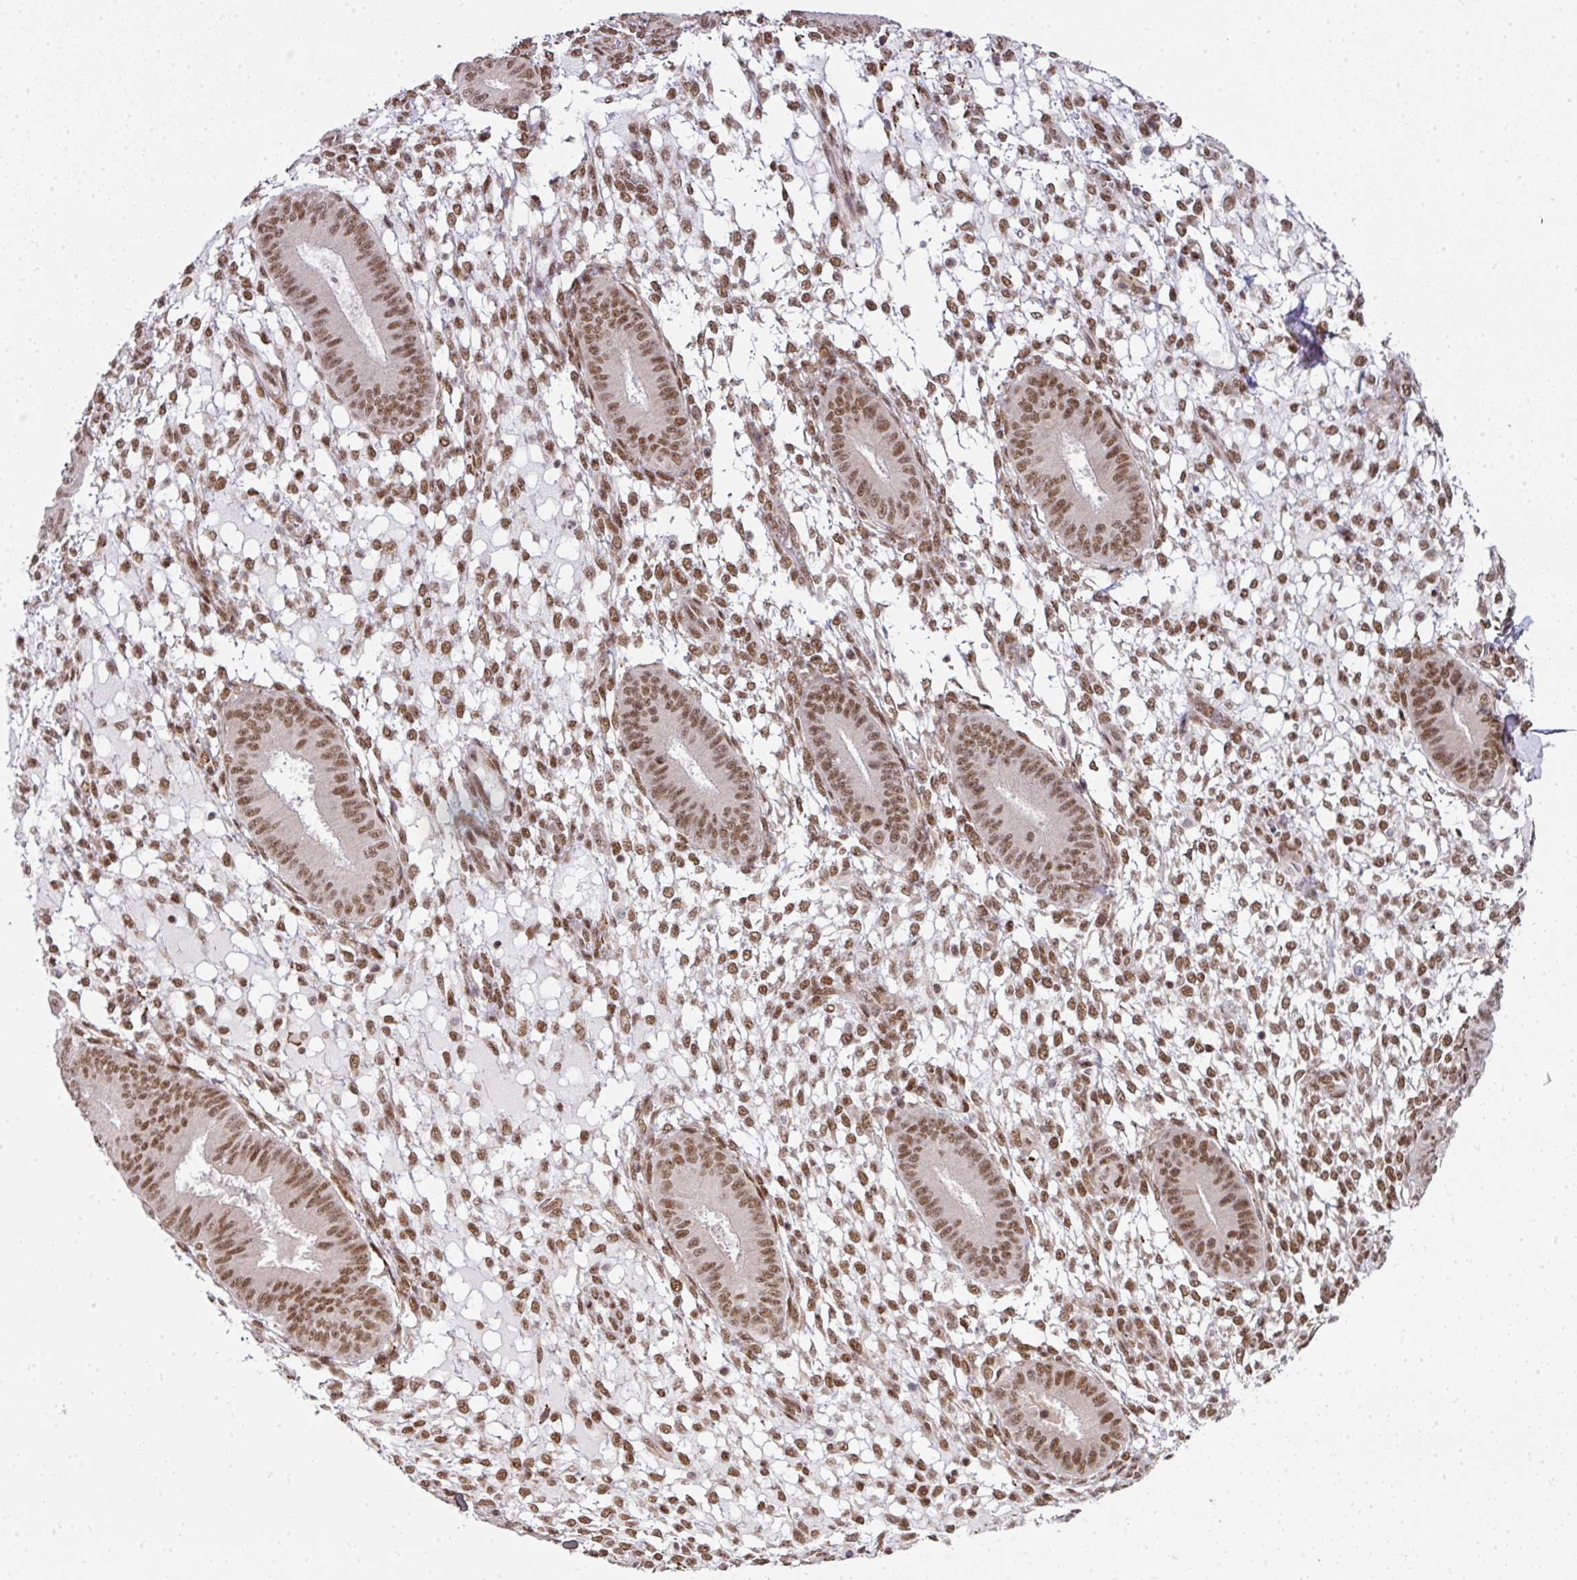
{"staining": {"intensity": "moderate", "quantity": "25%-75%", "location": "nuclear"}, "tissue": "endometrium", "cell_type": "Cells in endometrial stroma", "image_type": "normal", "snomed": [{"axis": "morphology", "description": "Normal tissue, NOS"}, {"axis": "topography", "description": "Endometrium"}], "caption": "The immunohistochemical stain highlights moderate nuclear positivity in cells in endometrial stroma of normal endometrium. (Stains: DAB in brown, nuclei in blue, Microscopy: brightfield microscopy at high magnification).", "gene": "NFYA", "patient": {"sex": "female", "age": 49}}